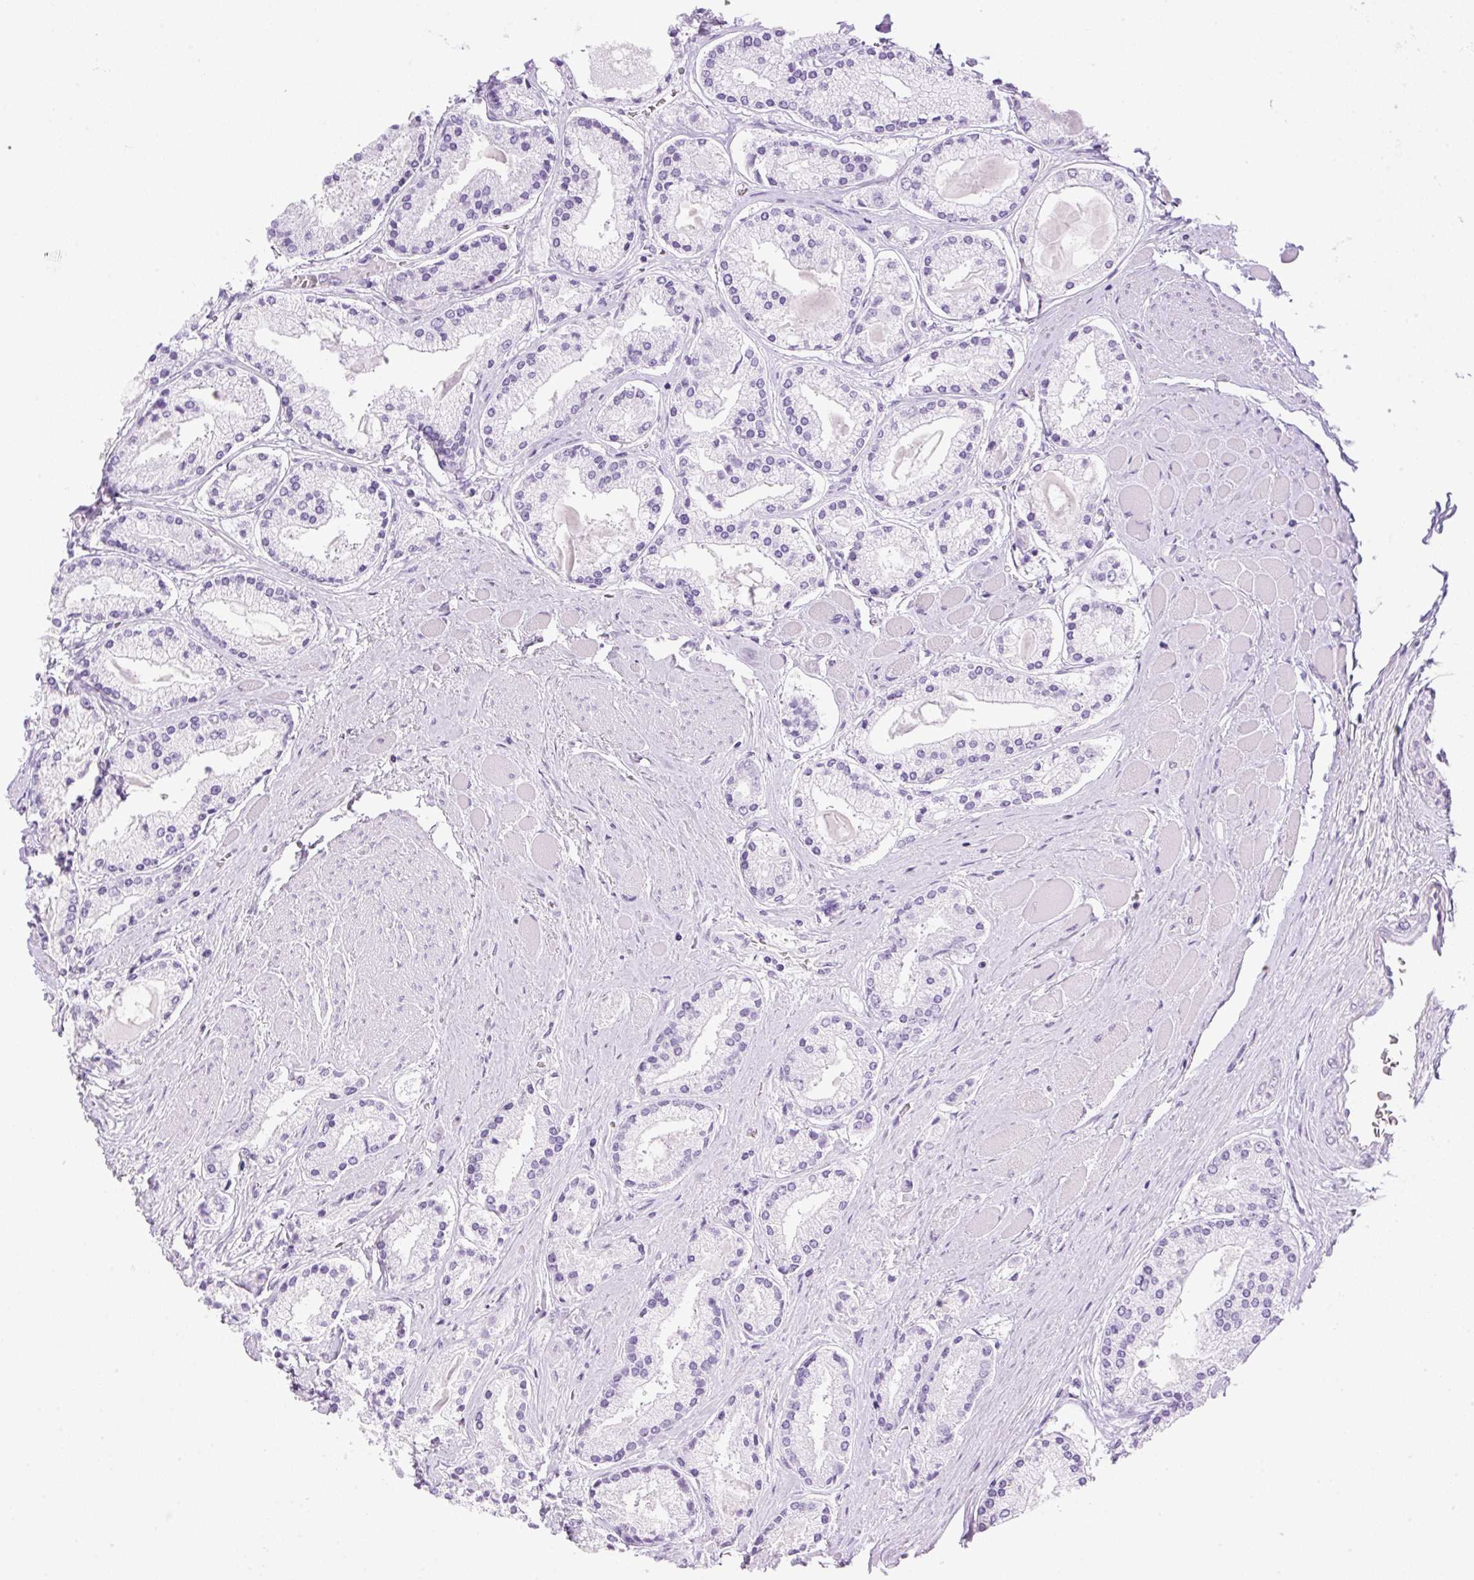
{"staining": {"intensity": "negative", "quantity": "none", "location": "none"}, "tissue": "prostate cancer", "cell_type": "Tumor cells", "image_type": "cancer", "snomed": [{"axis": "morphology", "description": "Adenocarcinoma, High grade"}, {"axis": "topography", "description": "Prostate"}], "caption": "This is an IHC image of prostate high-grade adenocarcinoma. There is no positivity in tumor cells.", "gene": "SPRR4", "patient": {"sex": "male", "age": 67}}